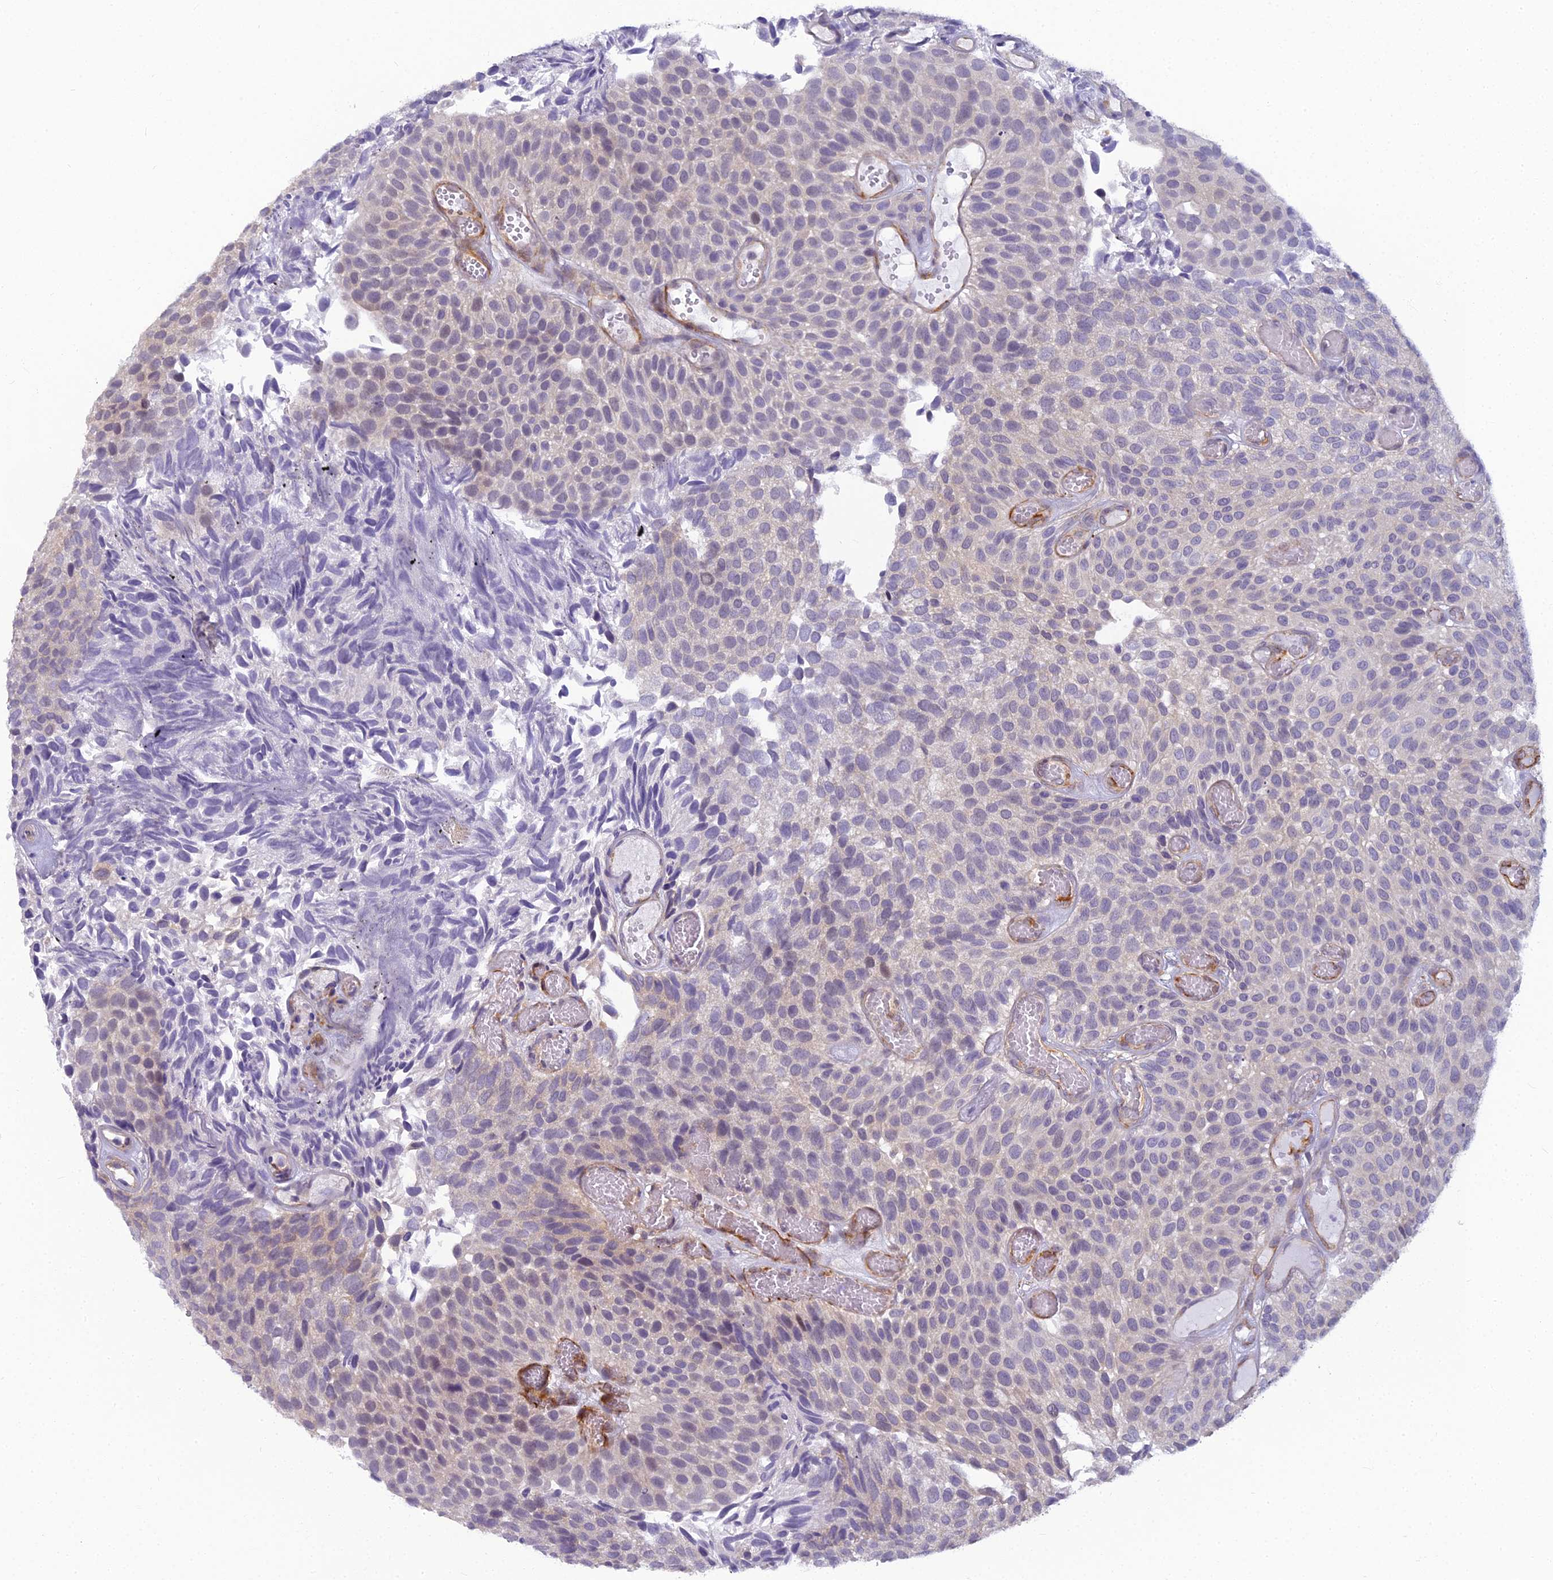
{"staining": {"intensity": "negative", "quantity": "none", "location": "none"}, "tissue": "urothelial cancer", "cell_type": "Tumor cells", "image_type": "cancer", "snomed": [{"axis": "morphology", "description": "Urothelial carcinoma, Low grade"}, {"axis": "topography", "description": "Urinary bladder"}], "caption": "Human low-grade urothelial carcinoma stained for a protein using immunohistochemistry (IHC) displays no positivity in tumor cells.", "gene": "RGL3", "patient": {"sex": "male", "age": 89}}